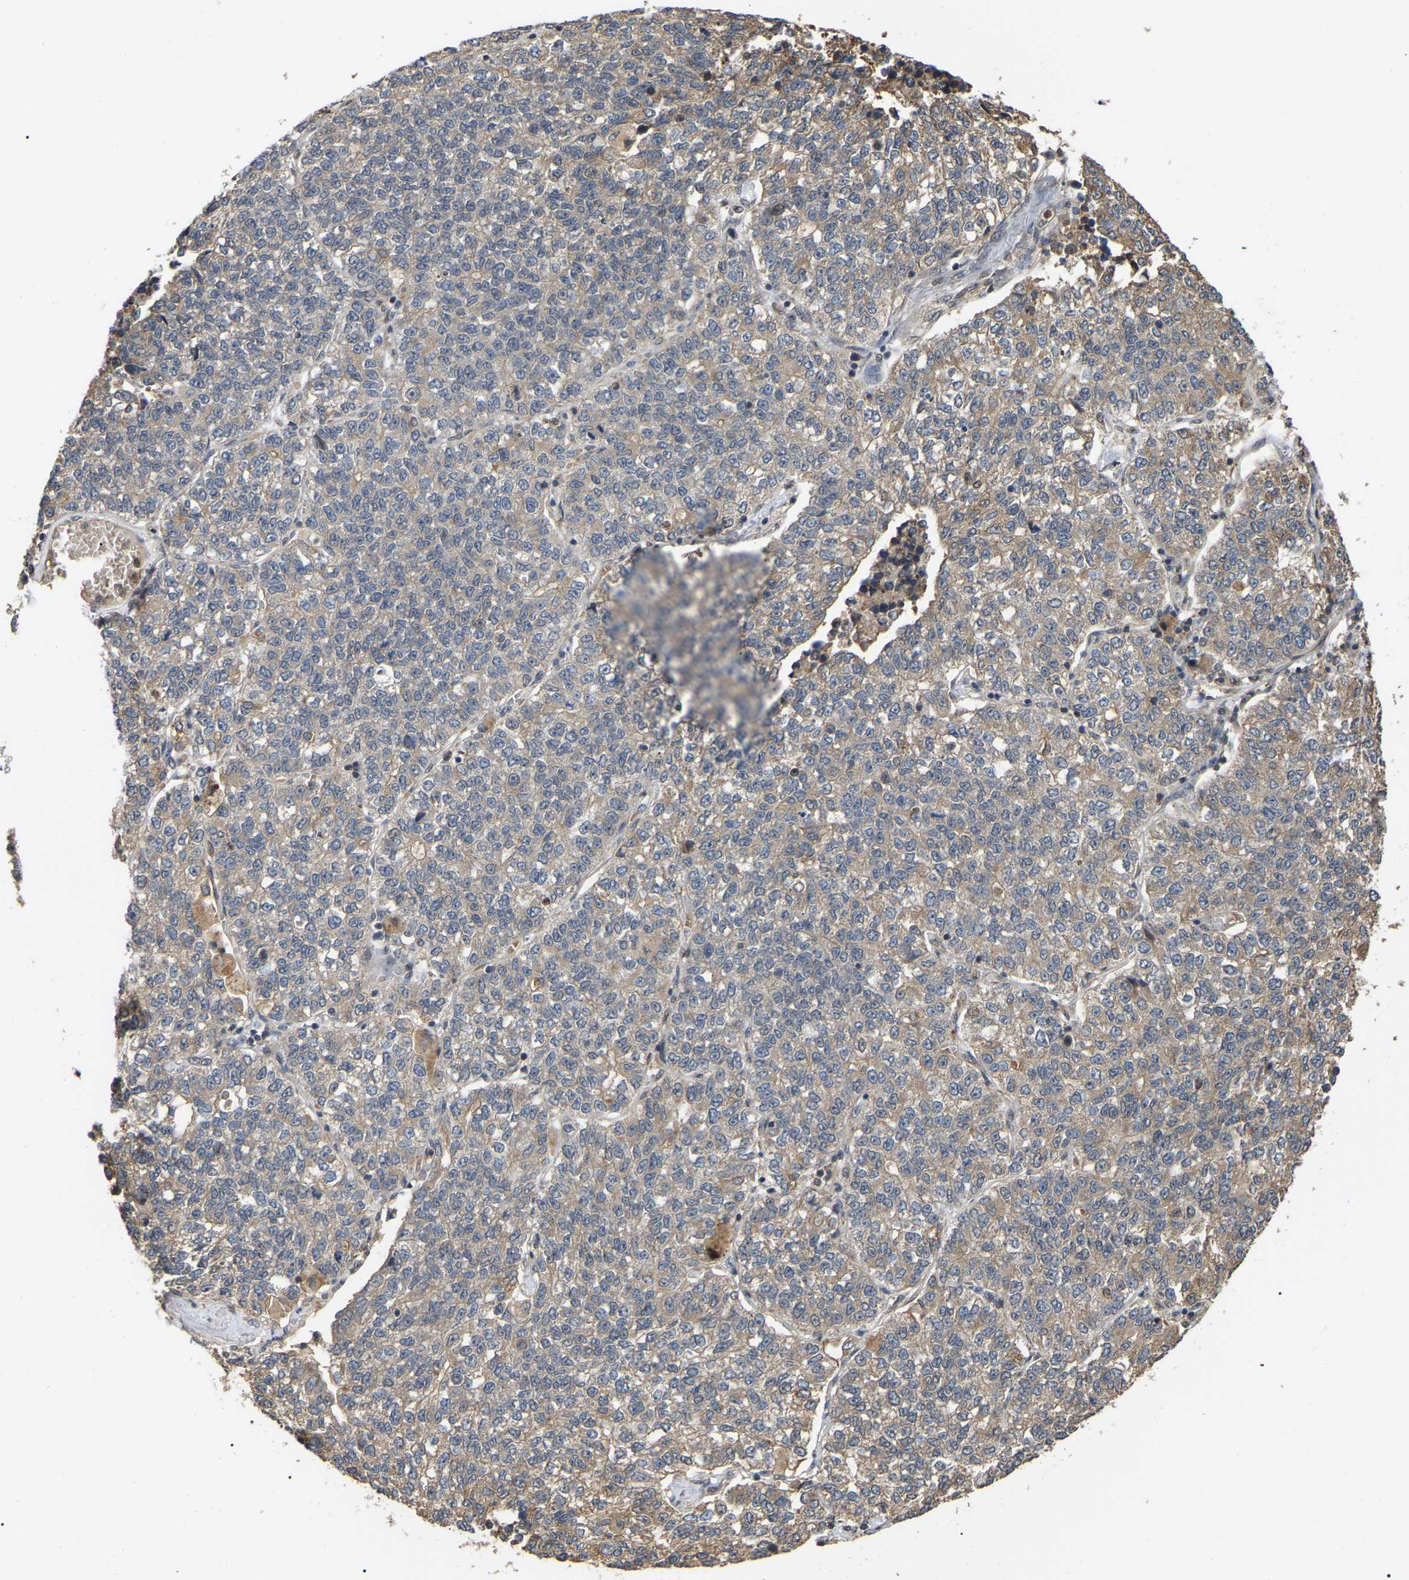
{"staining": {"intensity": "weak", "quantity": "25%-75%", "location": "cytoplasmic/membranous"}, "tissue": "lung cancer", "cell_type": "Tumor cells", "image_type": "cancer", "snomed": [{"axis": "morphology", "description": "Adenocarcinoma, NOS"}, {"axis": "topography", "description": "Lung"}], "caption": "Adenocarcinoma (lung) stained for a protein (brown) demonstrates weak cytoplasmic/membranous positive positivity in about 25%-75% of tumor cells.", "gene": "FAM219A", "patient": {"sex": "male", "age": 49}}